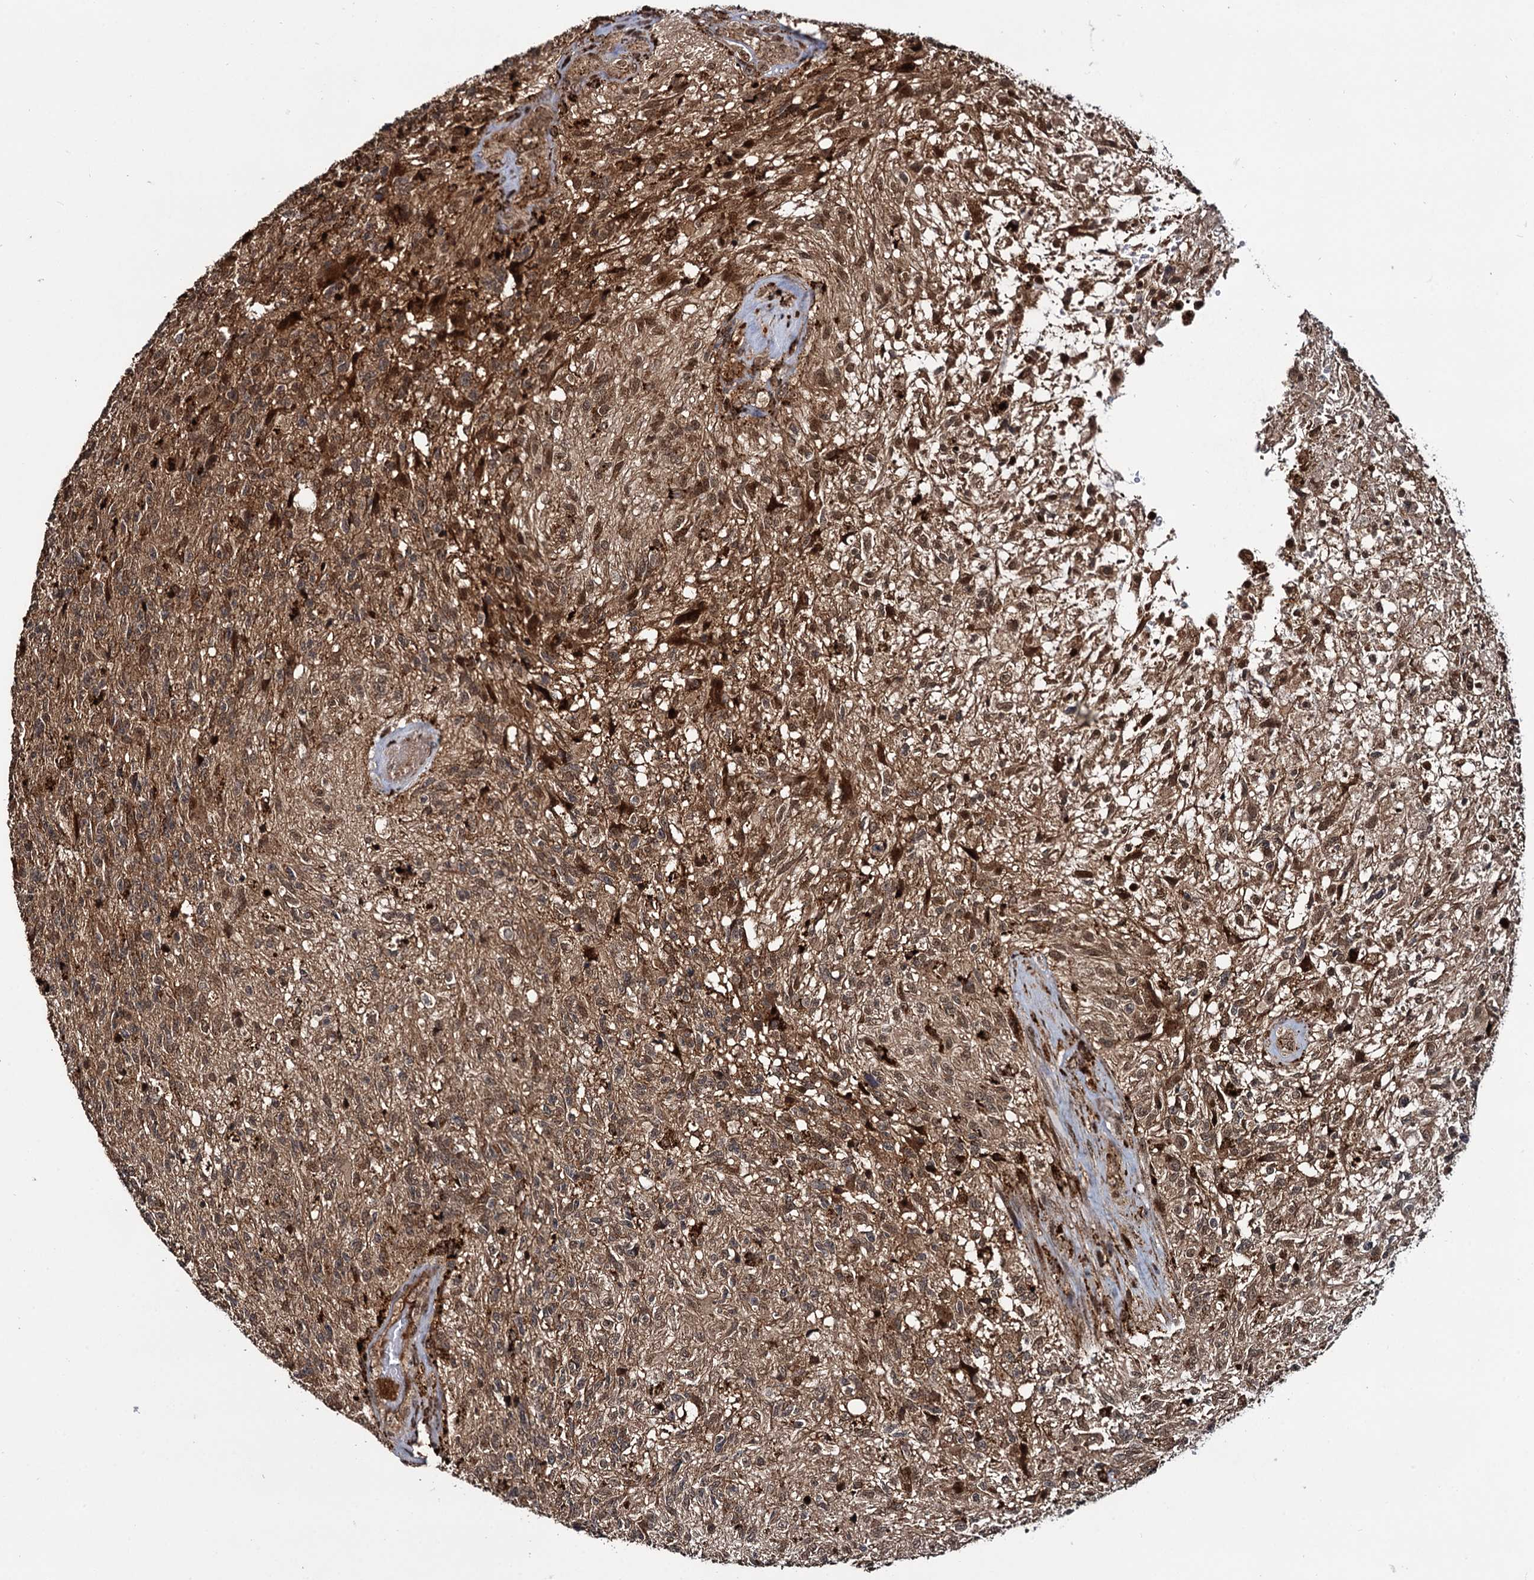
{"staining": {"intensity": "moderate", "quantity": "25%-75%", "location": "cytoplasmic/membranous,nuclear"}, "tissue": "glioma", "cell_type": "Tumor cells", "image_type": "cancer", "snomed": [{"axis": "morphology", "description": "Glioma, malignant, High grade"}, {"axis": "topography", "description": "Brain"}], "caption": "DAB (3,3'-diaminobenzidine) immunohistochemical staining of human glioma demonstrates moderate cytoplasmic/membranous and nuclear protein staining in approximately 25%-75% of tumor cells. The staining was performed using DAB to visualize the protein expression in brown, while the nuclei were stained in blue with hematoxylin (Magnification: 20x).", "gene": "CEP192", "patient": {"sex": "male", "age": 56}}